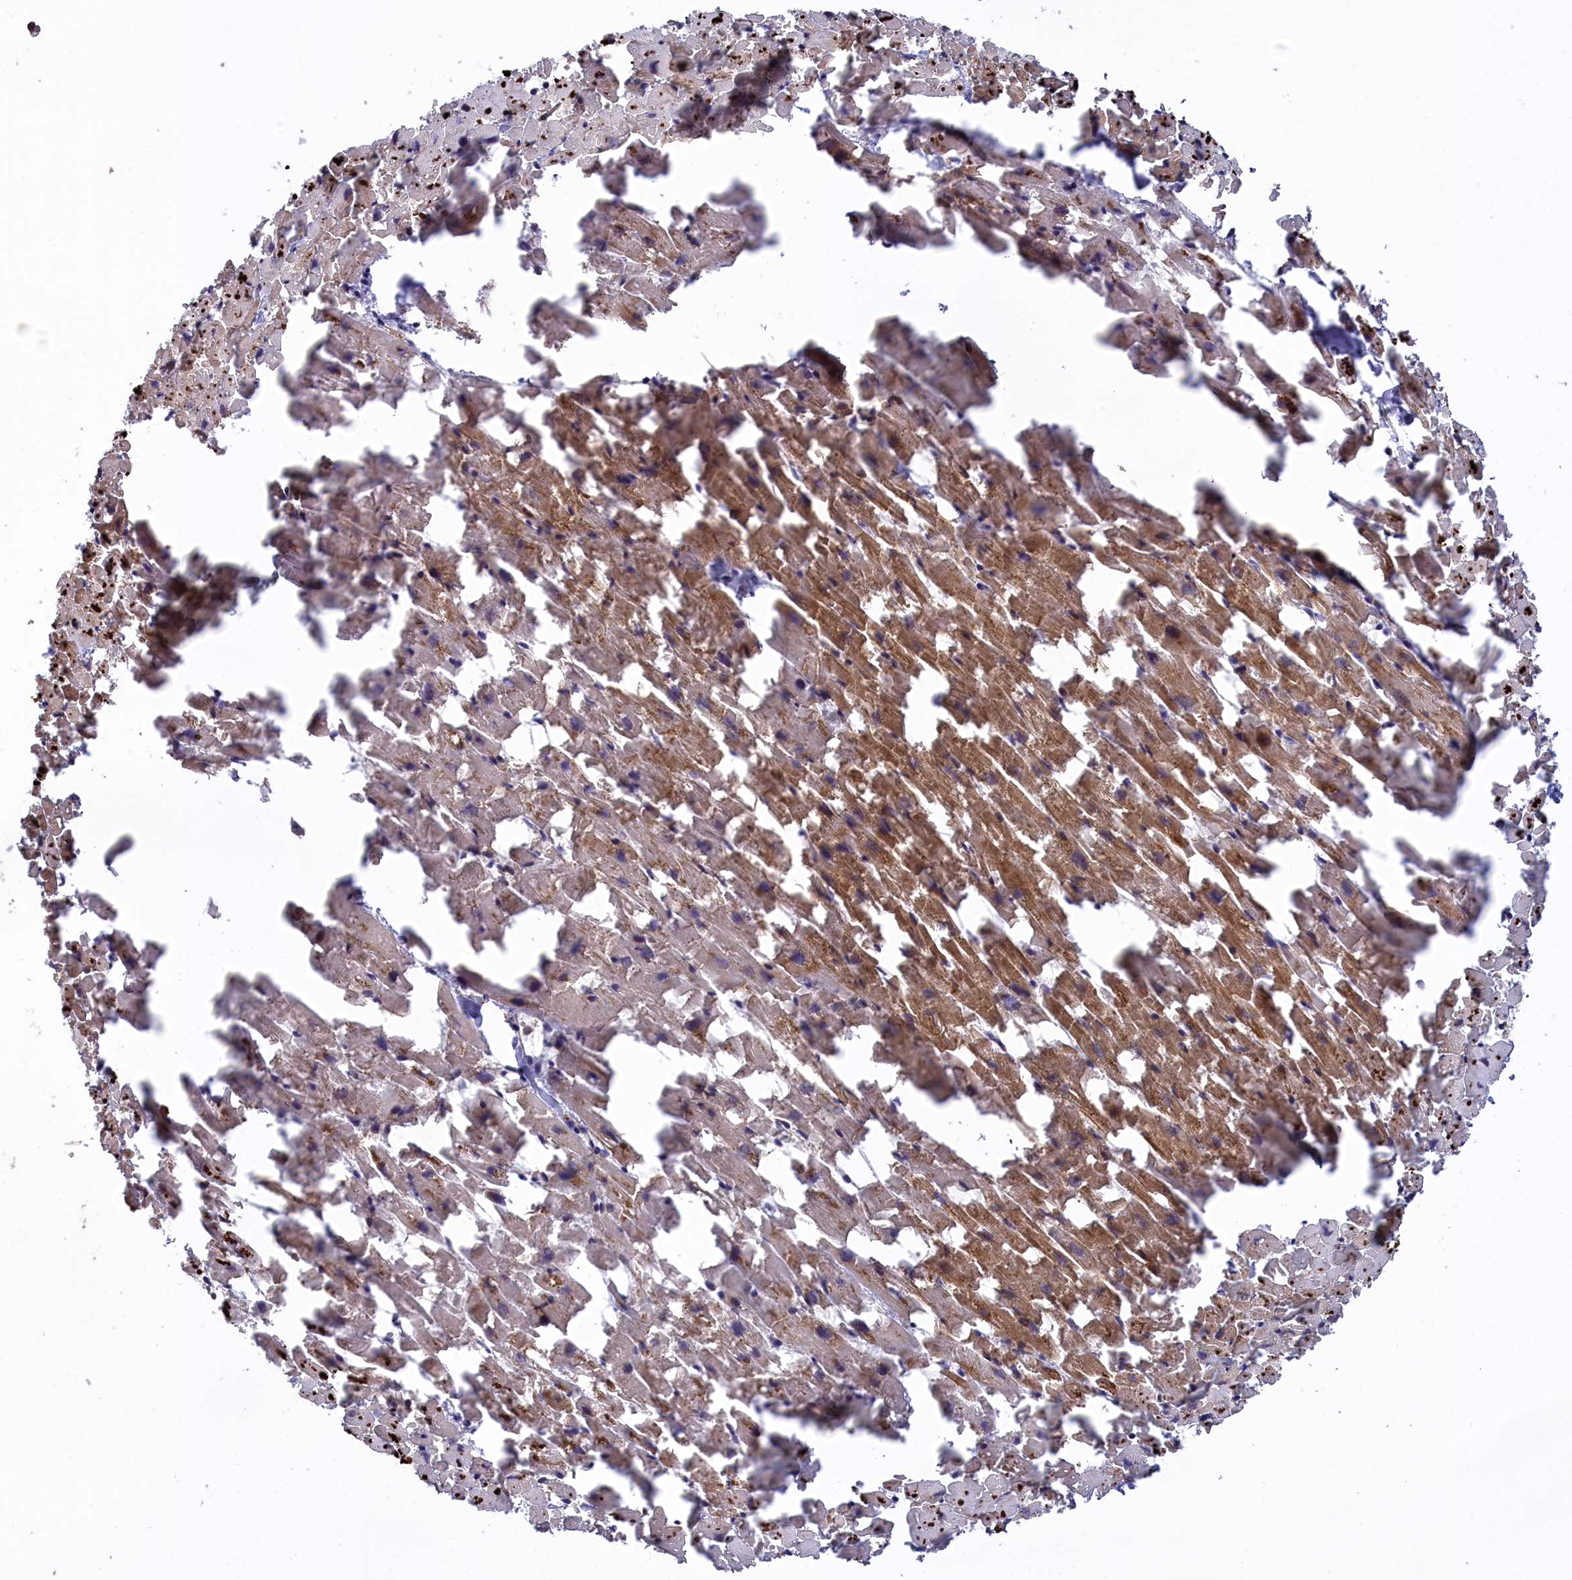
{"staining": {"intensity": "moderate", "quantity": "25%-75%", "location": "cytoplasmic/membranous"}, "tissue": "heart muscle", "cell_type": "Cardiomyocytes", "image_type": "normal", "snomed": [{"axis": "morphology", "description": "Normal tissue, NOS"}, {"axis": "topography", "description": "Heart"}], "caption": "Protein expression analysis of unremarkable human heart muscle reveals moderate cytoplasmic/membranous positivity in approximately 25%-75% of cardiomyocytes.", "gene": "DDX60L", "patient": {"sex": "female", "age": 64}}